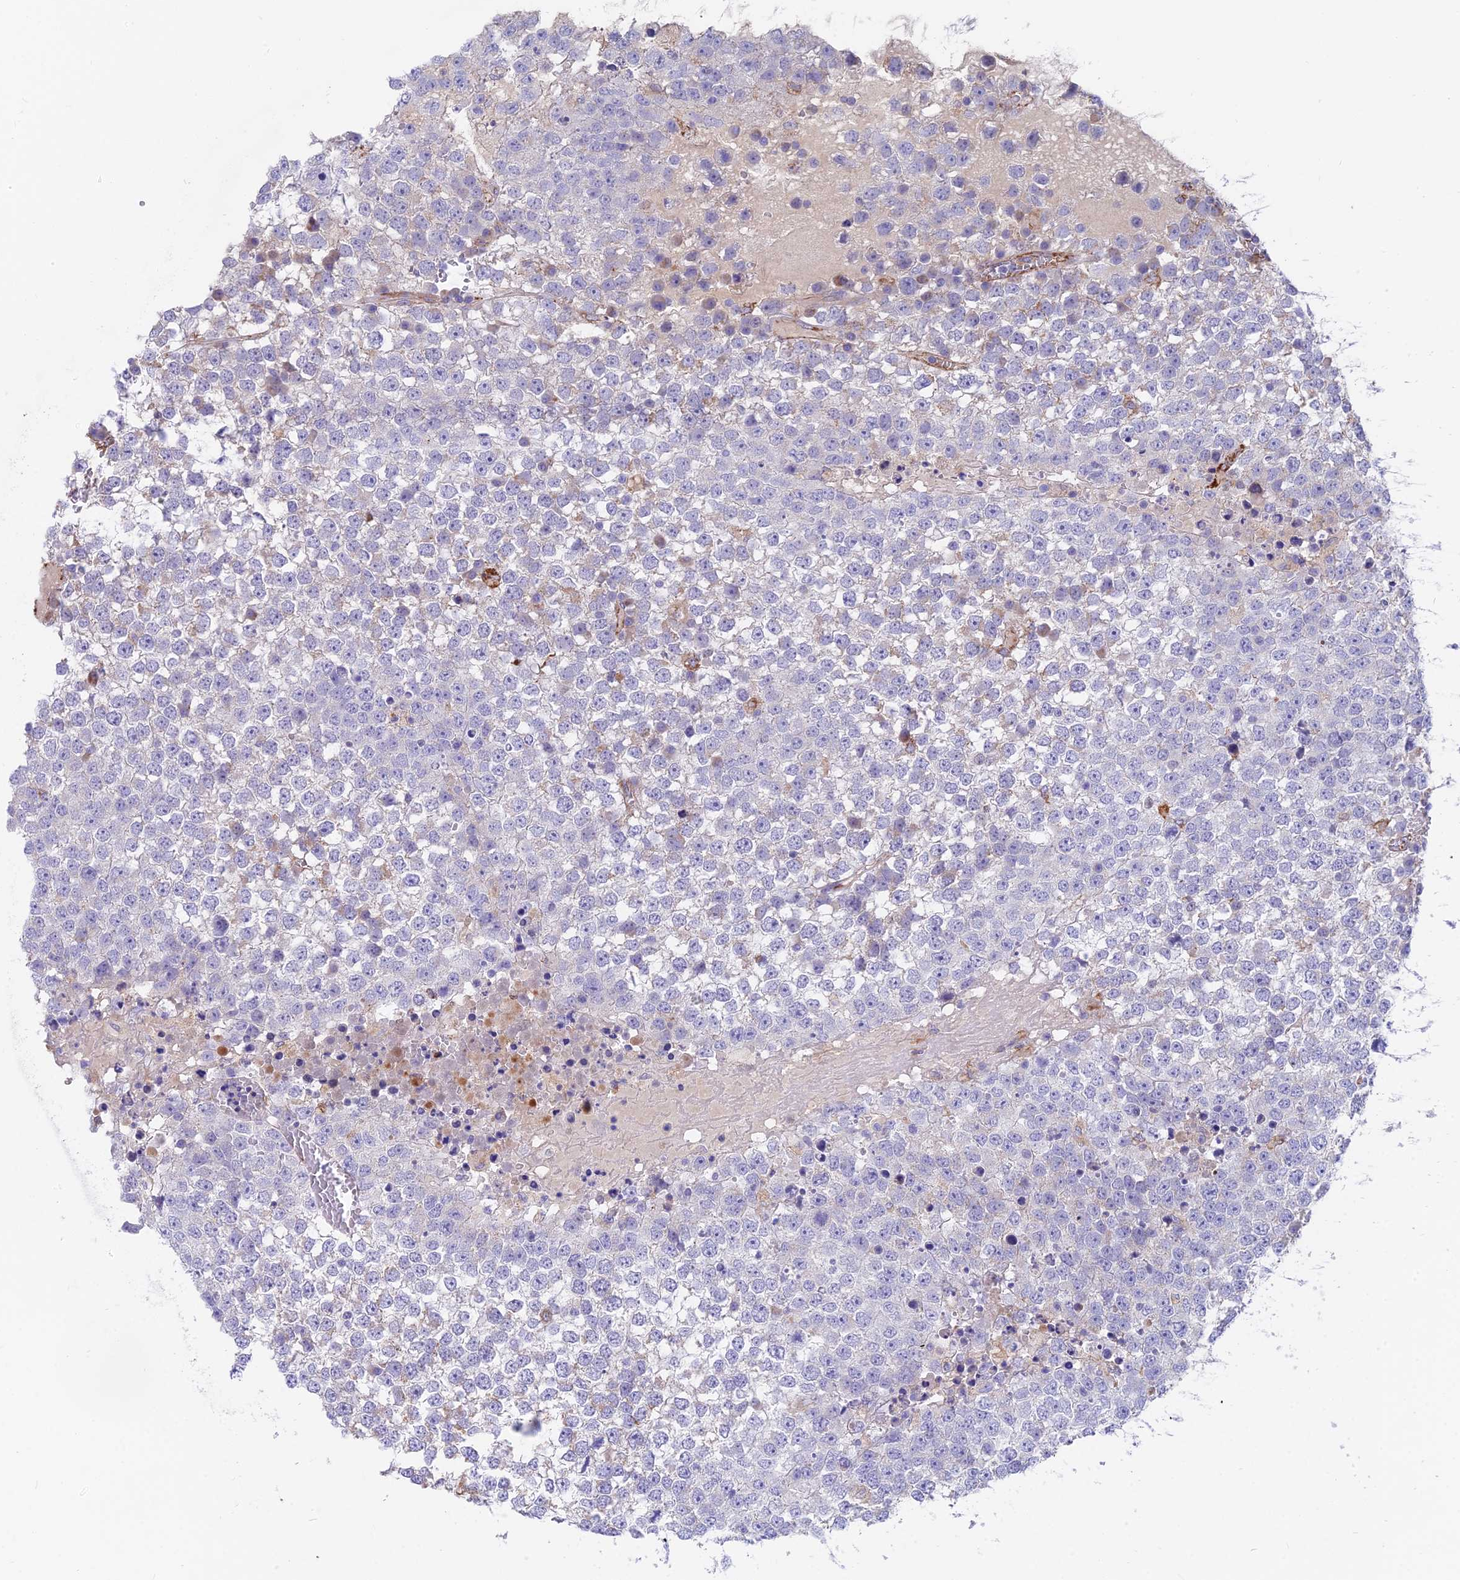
{"staining": {"intensity": "negative", "quantity": "none", "location": "none"}, "tissue": "testis cancer", "cell_type": "Tumor cells", "image_type": "cancer", "snomed": [{"axis": "morphology", "description": "Seminoma, NOS"}, {"axis": "topography", "description": "Testis"}], "caption": "The image demonstrates no significant staining in tumor cells of testis cancer (seminoma).", "gene": "TIGD6", "patient": {"sex": "male", "age": 65}}